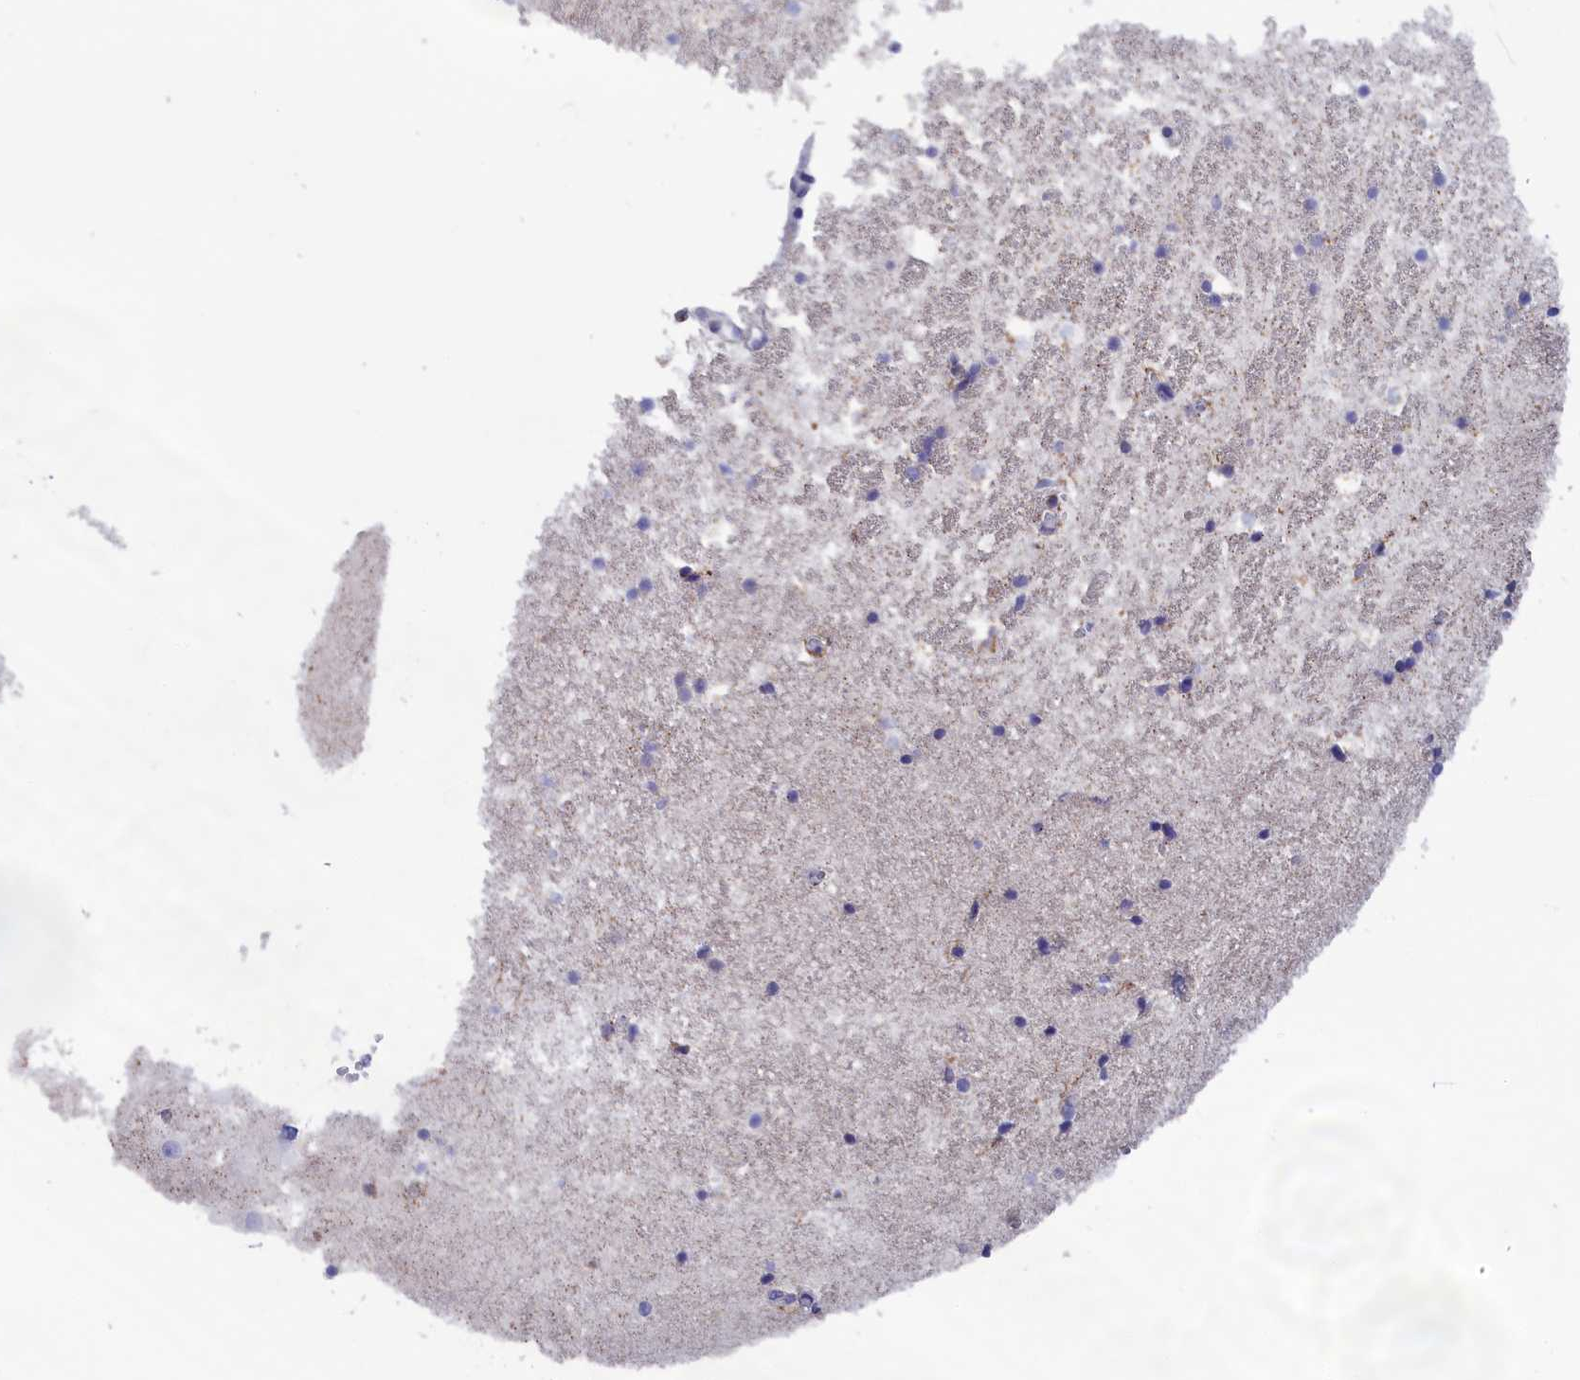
{"staining": {"intensity": "moderate", "quantity": "<25%", "location": "cytoplasmic/membranous"}, "tissue": "hippocampus", "cell_type": "Glial cells", "image_type": "normal", "snomed": [{"axis": "morphology", "description": "Normal tissue, NOS"}, {"axis": "topography", "description": "Hippocampus"}], "caption": "Hippocampus stained with DAB immunohistochemistry (IHC) demonstrates low levels of moderate cytoplasmic/membranous positivity in about <25% of glial cells. (brown staining indicates protein expression, while blue staining denotes nuclei).", "gene": "PRDM12", "patient": {"sex": "female", "age": 52}}